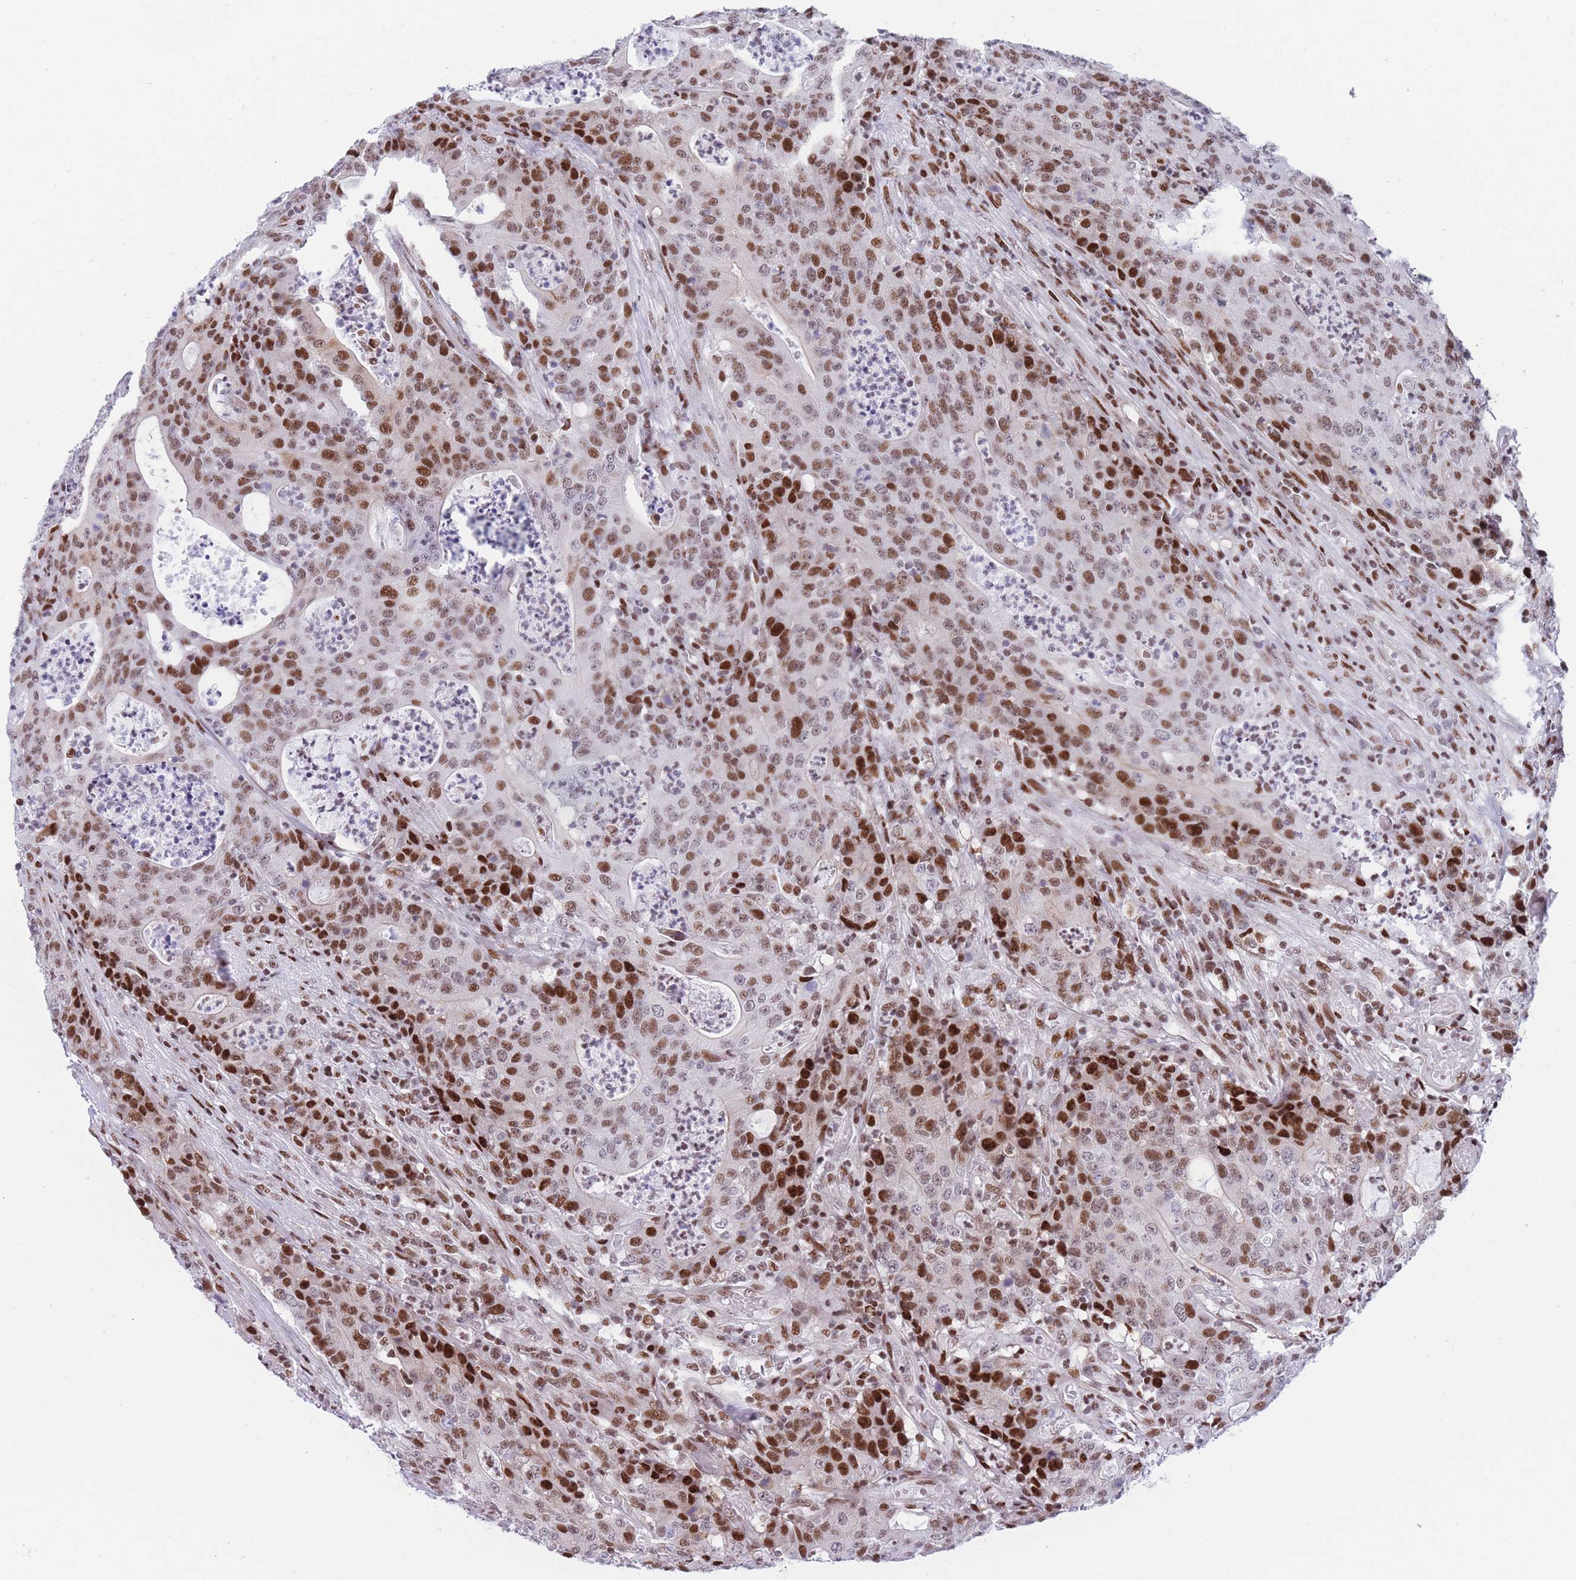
{"staining": {"intensity": "strong", "quantity": "25%-75%", "location": "nuclear"}, "tissue": "colorectal cancer", "cell_type": "Tumor cells", "image_type": "cancer", "snomed": [{"axis": "morphology", "description": "Adenocarcinoma, NOS"}, {"axis": "topography", "description": "Colon"}], "caption": "Immunohistochemistry (IHC) image of neoplastic tissue: human colorectal cancer stained using IHC demonstrates high levels of strong protein expression localized specifically in the nuclear of tumor cells, appearing as a nuclear brown color.", "gene": "DNAJC3", "patient": {"sex": "male", "age": 83}}